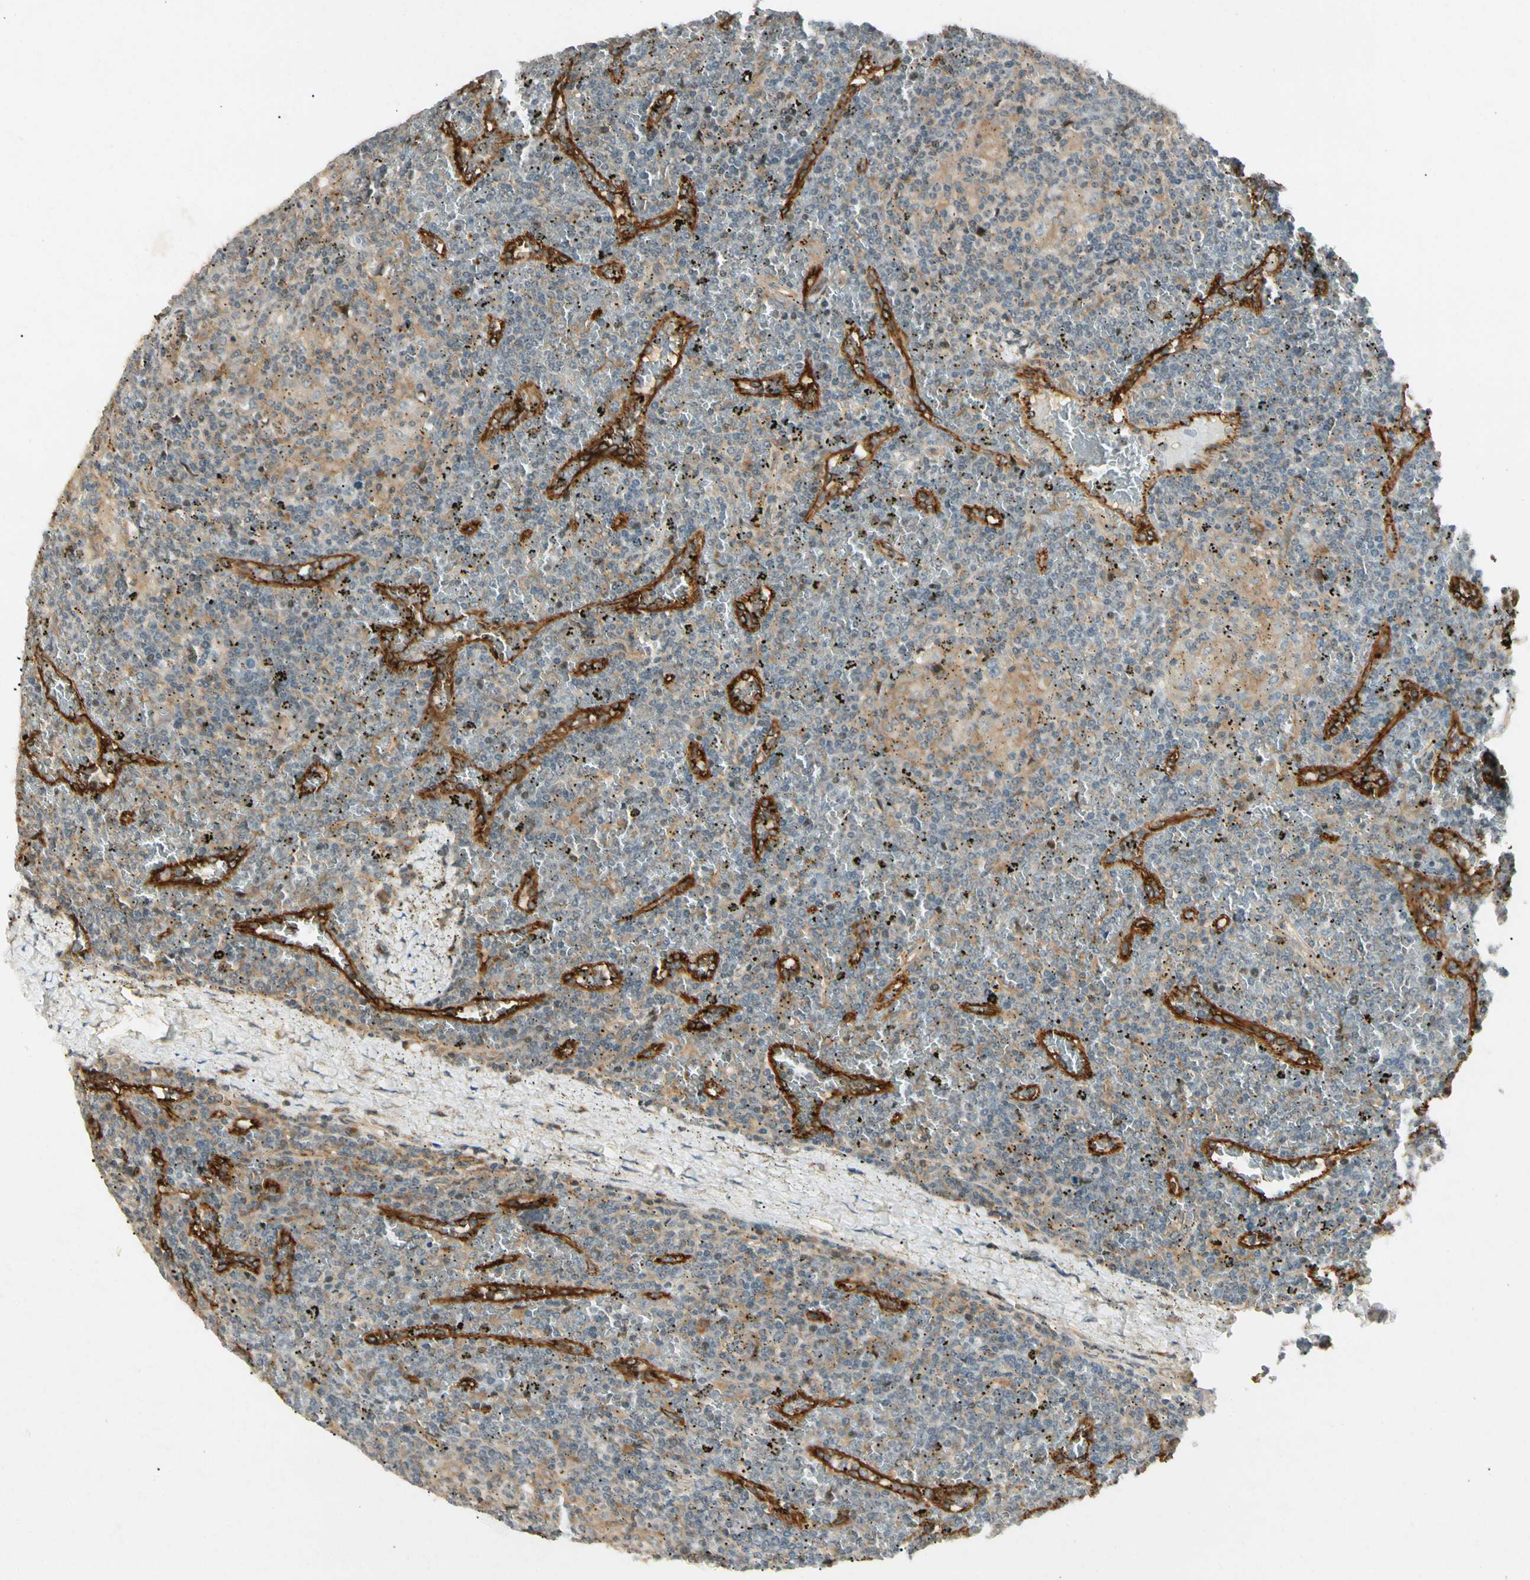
{"staining": {"intensity": "negative", "quantity": "none", "location": "none"}, "tissue": "lymphoma", "cell_type": "Tumor cells", "image_type": "cancer", "snomed": [{"axis": "morphology", "description": "Malignant lymphoma, non-Hodgkin's type, Low grade"}, {"axis": "topography", "description": "Spleen"}], "caption": "Human malignant lymphoma, non-Hodgkin's type (low-grade) stained for a protein using immunohistochemistry (IHC) demonstrates no positivity in tumor cells.", "gene": "FNDC3B", "patient": {"sex": "female", "age": 19}}